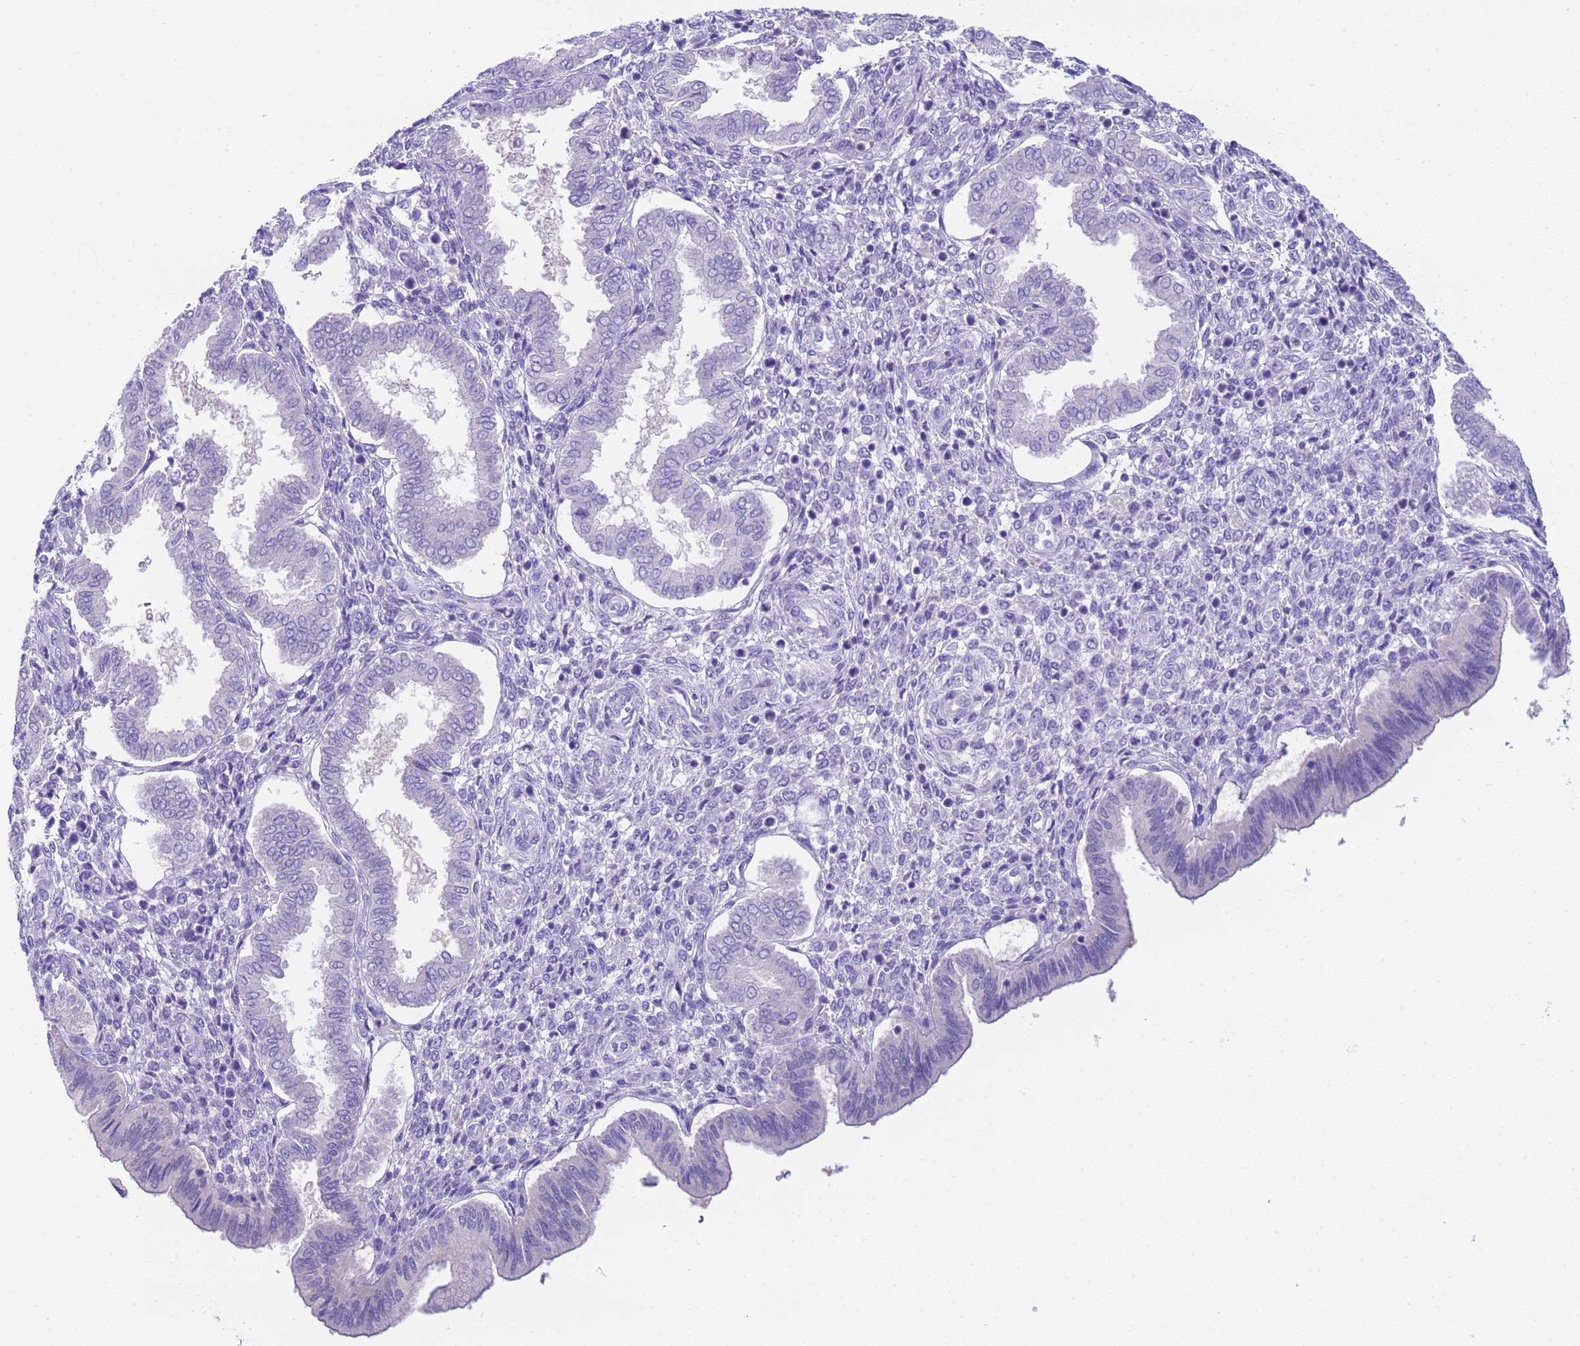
{"staining": {"intensity": "negative", "quantity": "none", "location": "none"}, "tissue": "endometrium", "cell_type": "Cells in endometrial stroma", "image_type": "normal", "snomed": [{"axis": "morphology", "description": "Normal tissue, NOS"}, {"axis": "topography", "description": "Endometrium"}], "caption": "Immunohistochemistry micrograph of unremarkable endometrium: endometrium stained with DAB shows no significant protein staining in cells in endometrial stroma.", "gene": "USP38", "patient": {"sex": "female", "age": 24}}